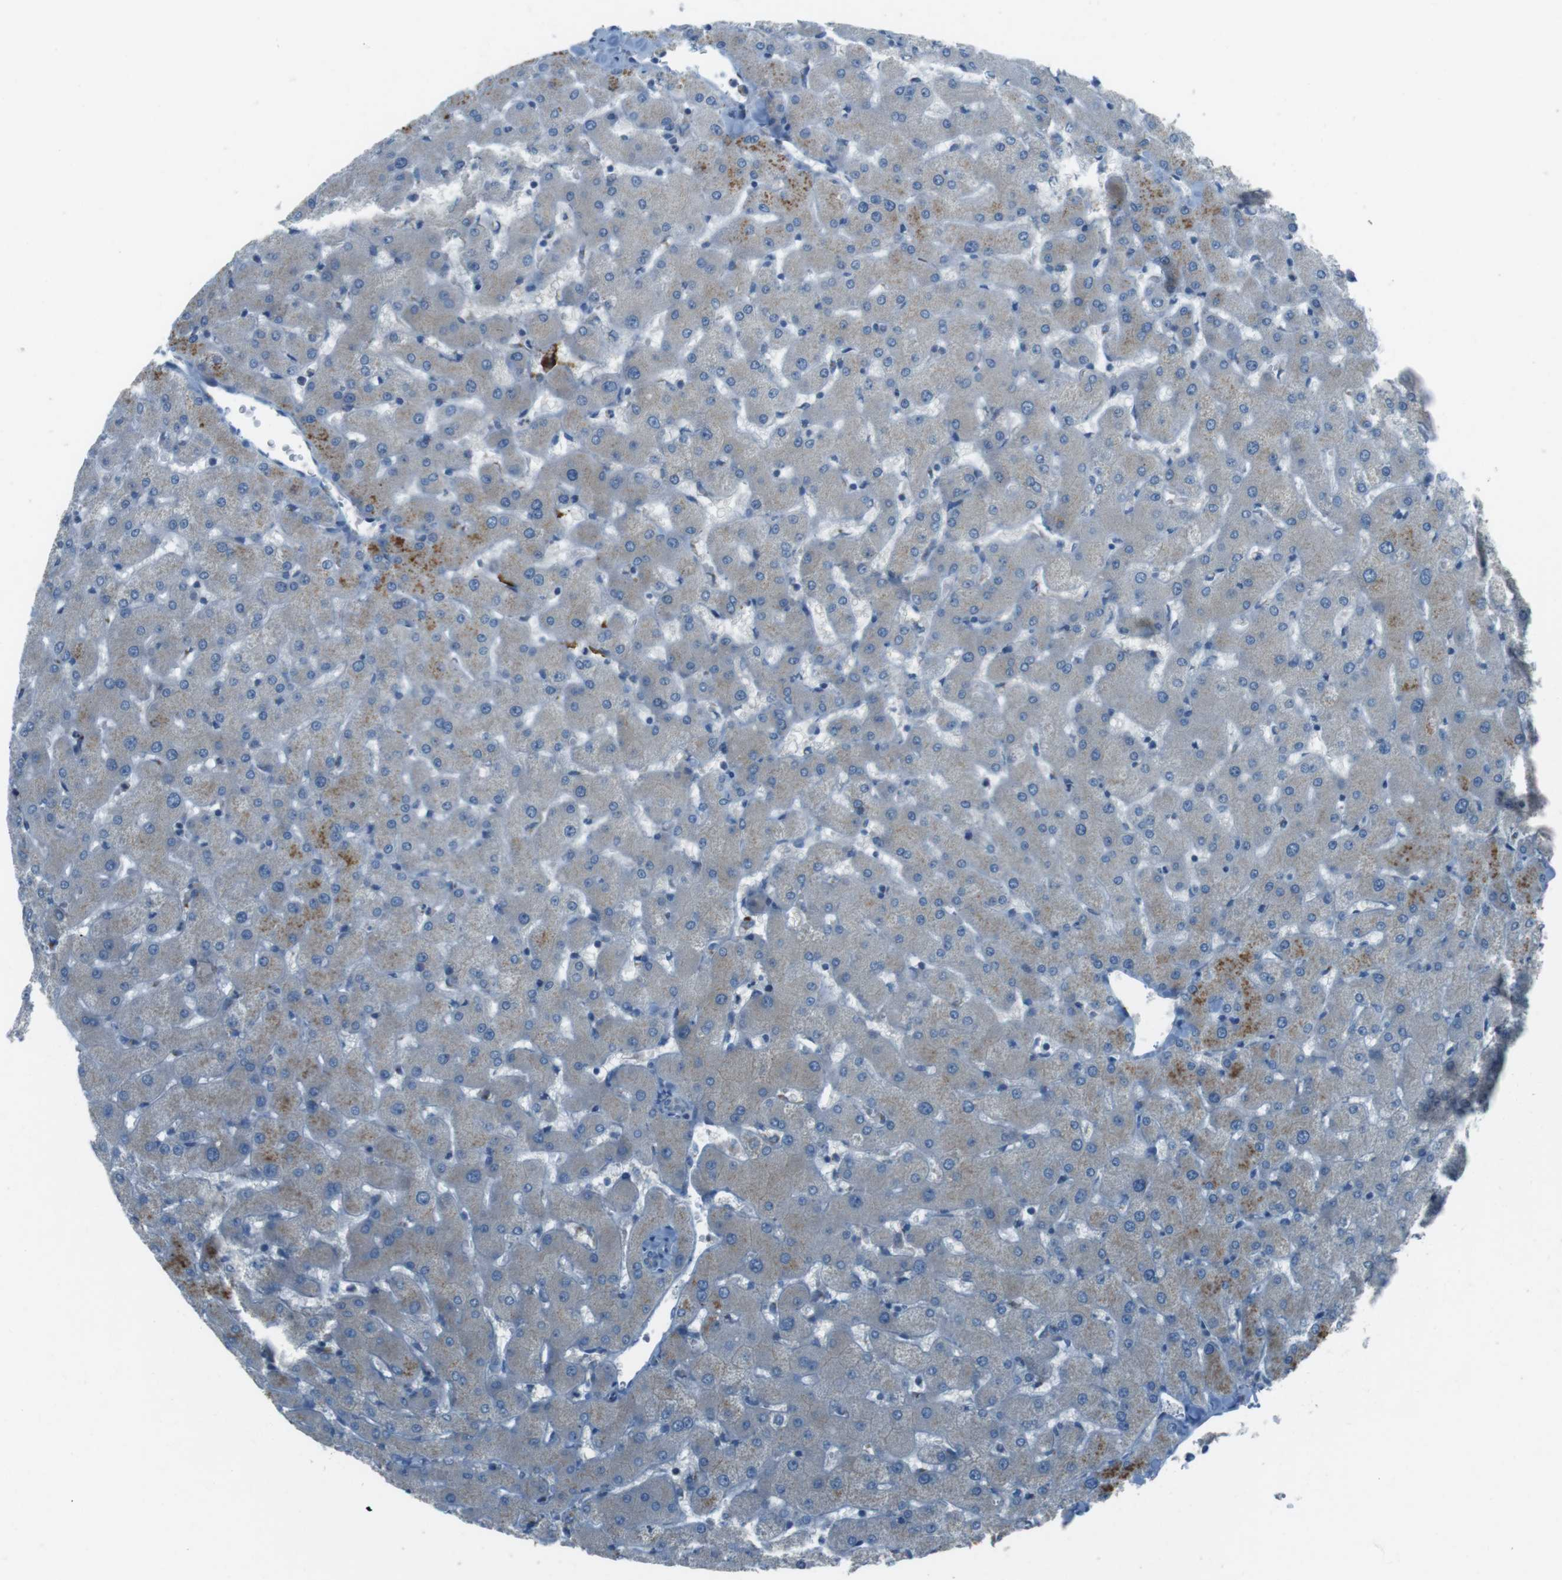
{"staining": {"intensity": "negative", "quantity": "none", "location": "none"}, "tissue": "liver", "cell_type": "Cholangiocytes", "image_type": "normal", "snomed": [{"axis": "morphology", "description": "Normal tissue, NOS"}, {"axis": "topography", "description": "Liver"}], "caption": "Immunohistochemistry photomicrograph of benign liver: liver stained with DAB (3,3'-diaminobenzidine) reveals no significant protein expression in cholangiocytes. Brightfield microscopy of IHC stained with DAB (3,3'-diaminobenzidine) (brown) and hematoxylin (blue), captured at high magnification.", "gene": "TXNDC15", "patient": {"sex": "female", "age": 63}}